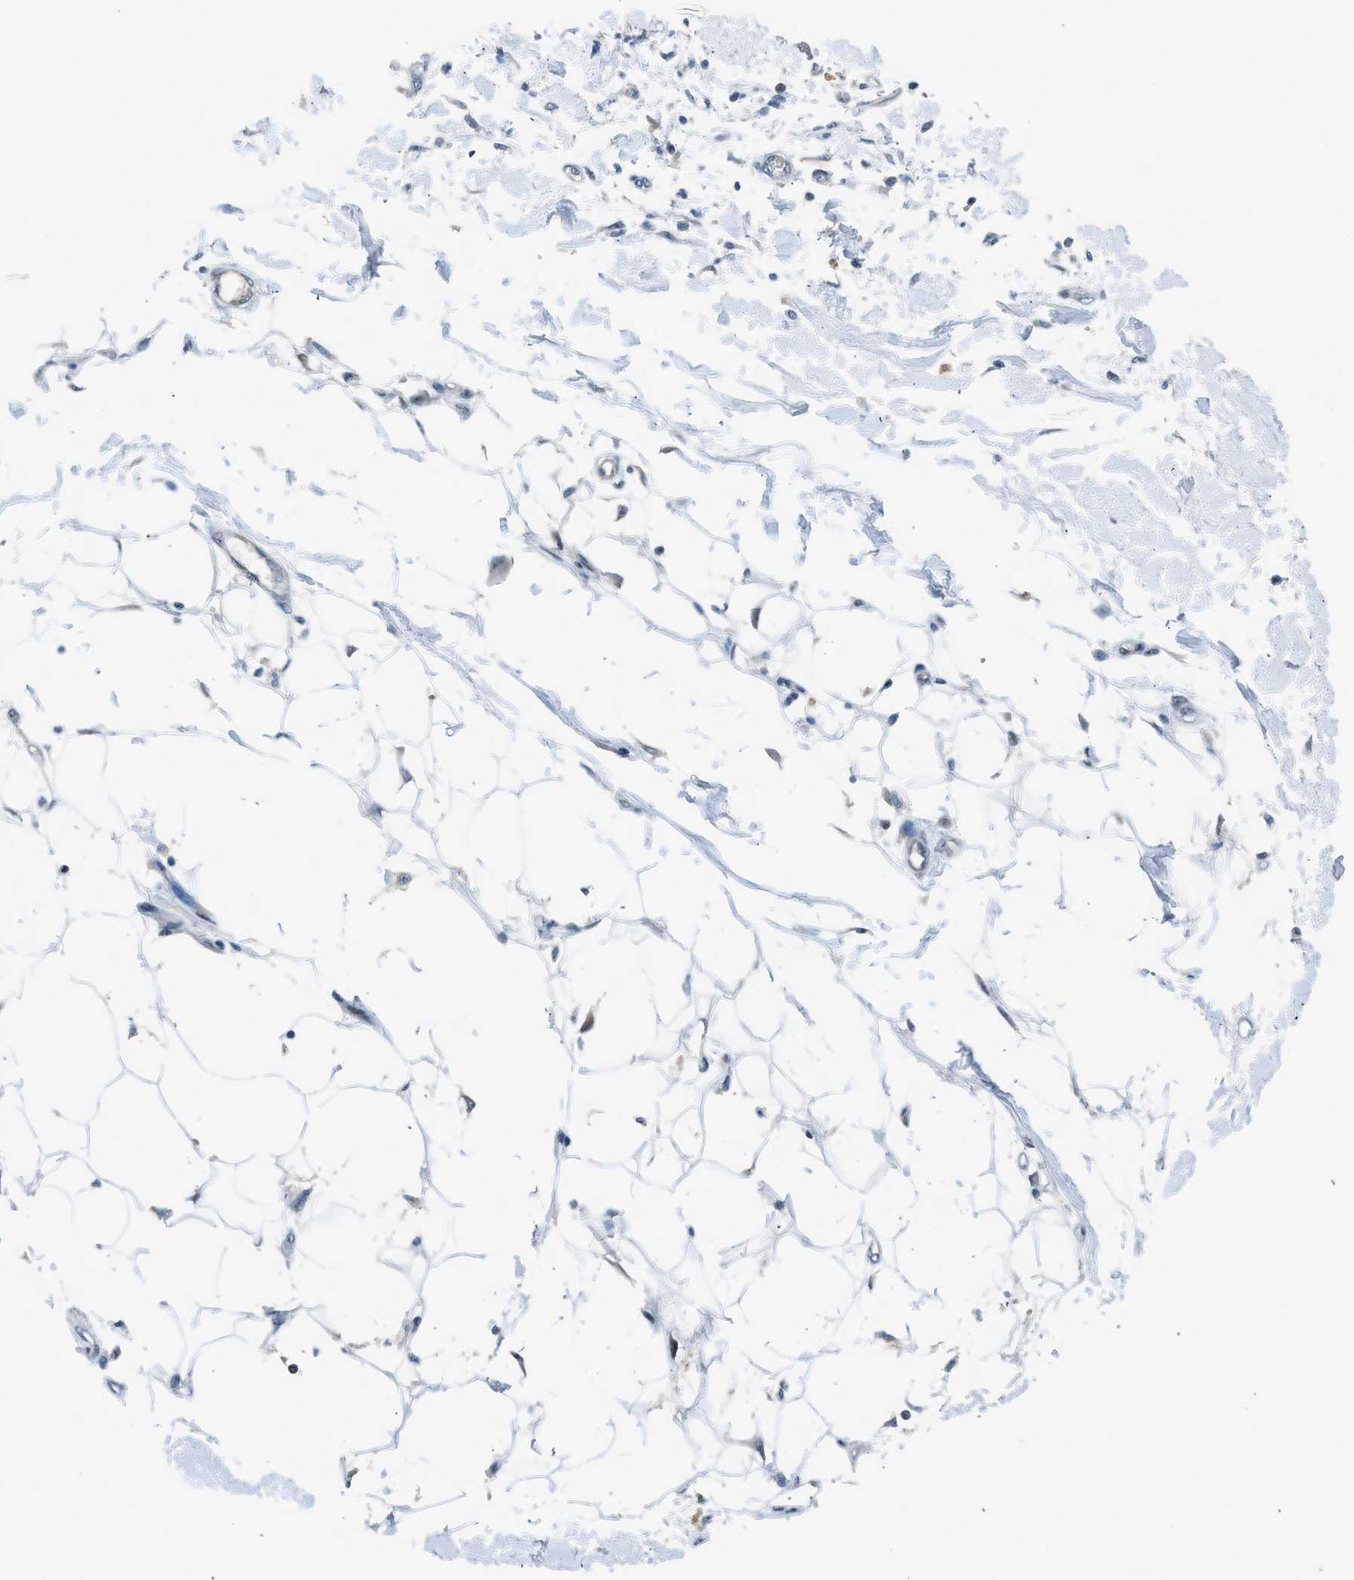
{"staining": {"intensity": "negative", "quantity": "none", "location": "none"}, "tissue": "adipose tissue", "cell_type": "Adipocytes", "image_type": "normal", "snomed": [{"axis": "morphology", "description": "Normal tissue, NOS"}, {"axis": "morphology", "description": "Squamous cell carcinoma, NOS"}, {"axis": "topography", "description": "Skin"}, {"axis": "topography", "description": "Peripheral nerve tissue"}], "caption": "The micrograph displays no staining of adipocytes in normal adipose tissue. (Brightfield microscopy of DAB IHC at high magnification).", "gene": "RNF41", "patient": {"sex": "male", "age": 83}}